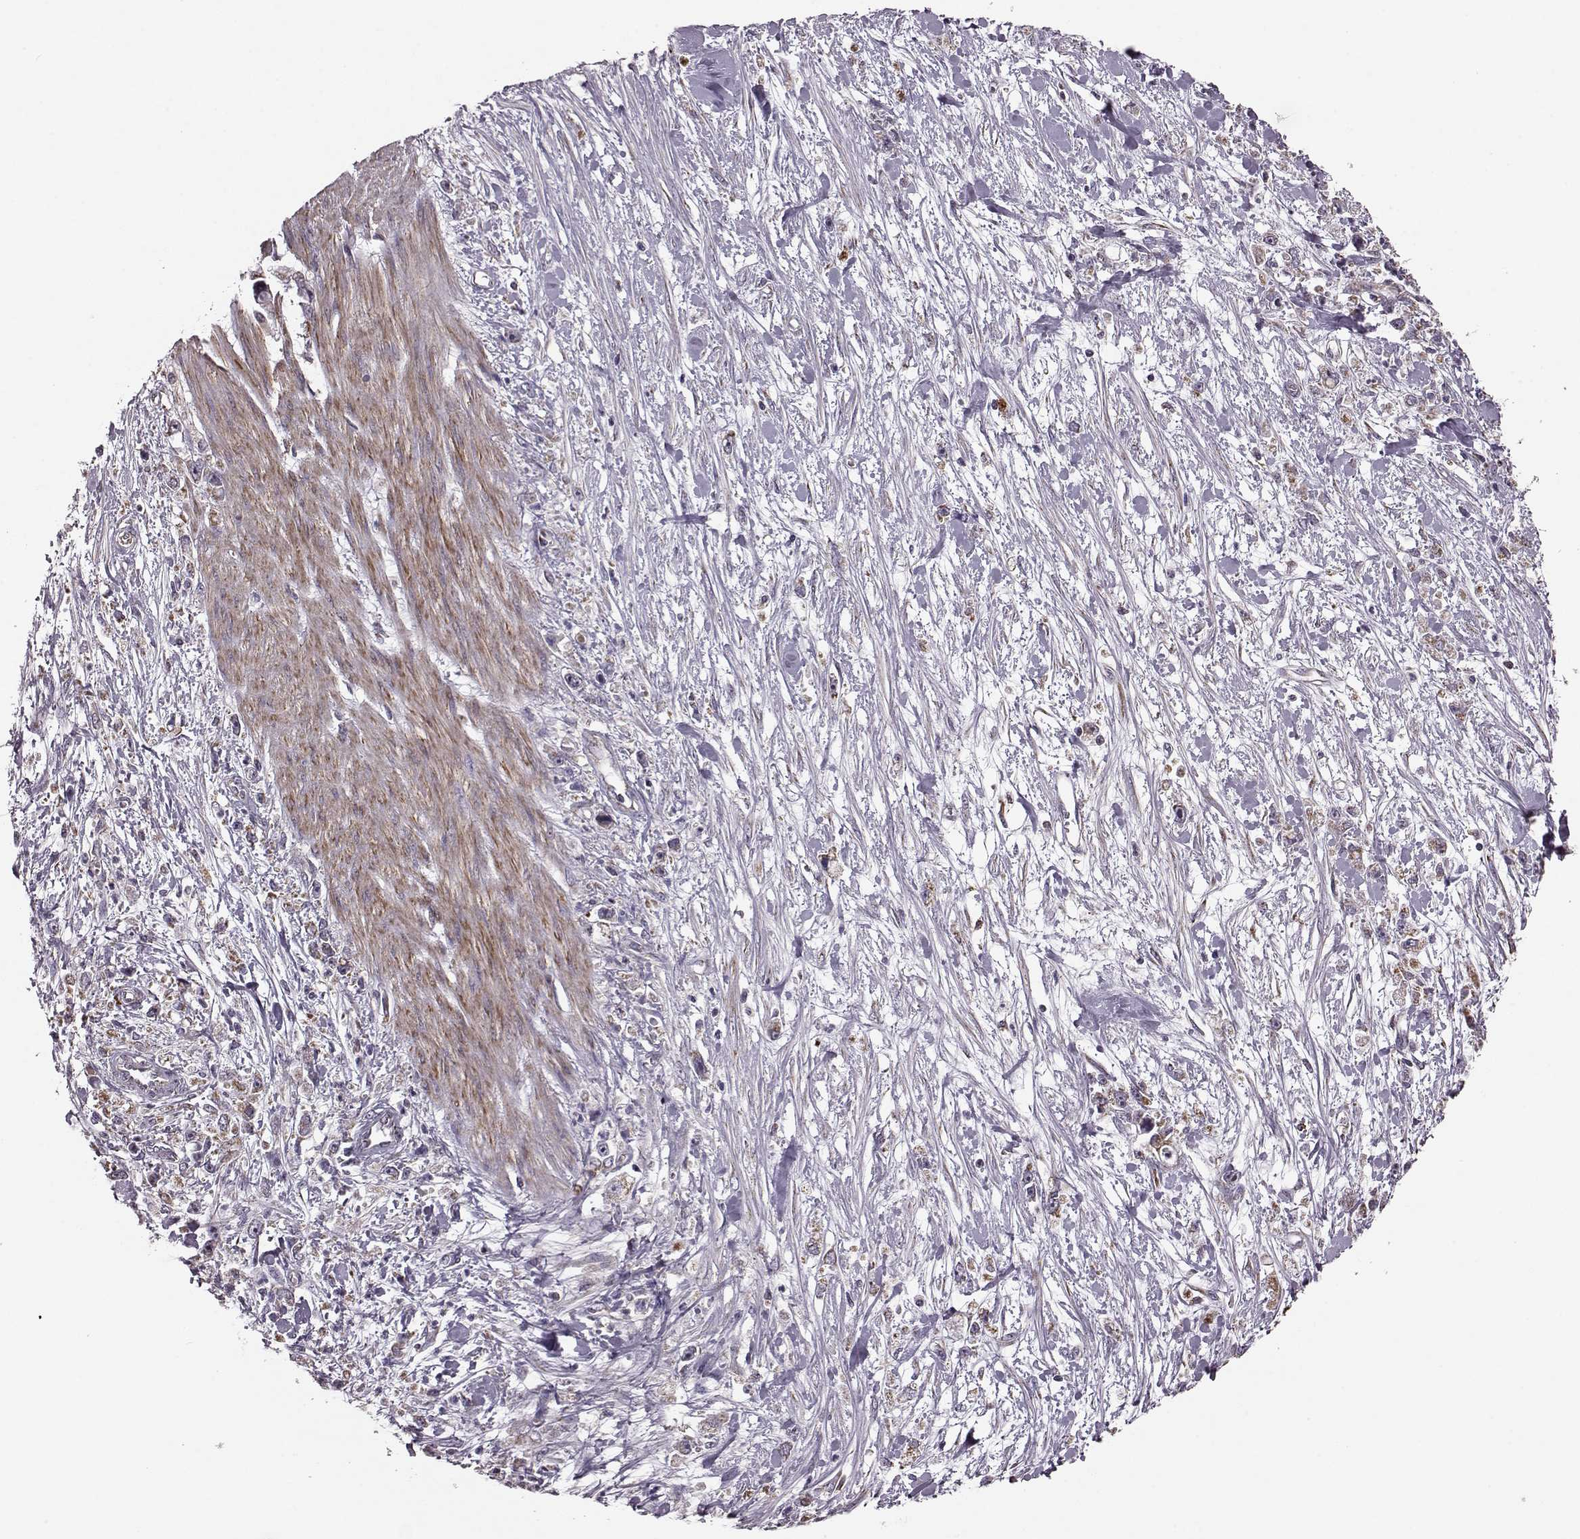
{"staining": {"intensity": "moderate", "quantity": ">75%", "location": "cytoplasmic/membranous"}, "tissue": "stomach cancer", "cell_type": "Tumor cells", "image_type": "cancer", "snomed": [{"axis": "morphology", "description": "Adenocarcinoma, NOS"}, {"axis": "topography", "description": "Stomach"}], "caption": "Immunohistochemistry micrograph of neoplastic tissue: adenocarcinoma (stomach) stained using immunohistochemistry (IHC) reveals medium levels of moderate protein expression localized specifically in the cytoplasmic/membranous of tumor cells, appearing as a cytoplasmic/membranous brown color.", "gene": "PUDP", "patient": {"sex": "female", "age": 59}}